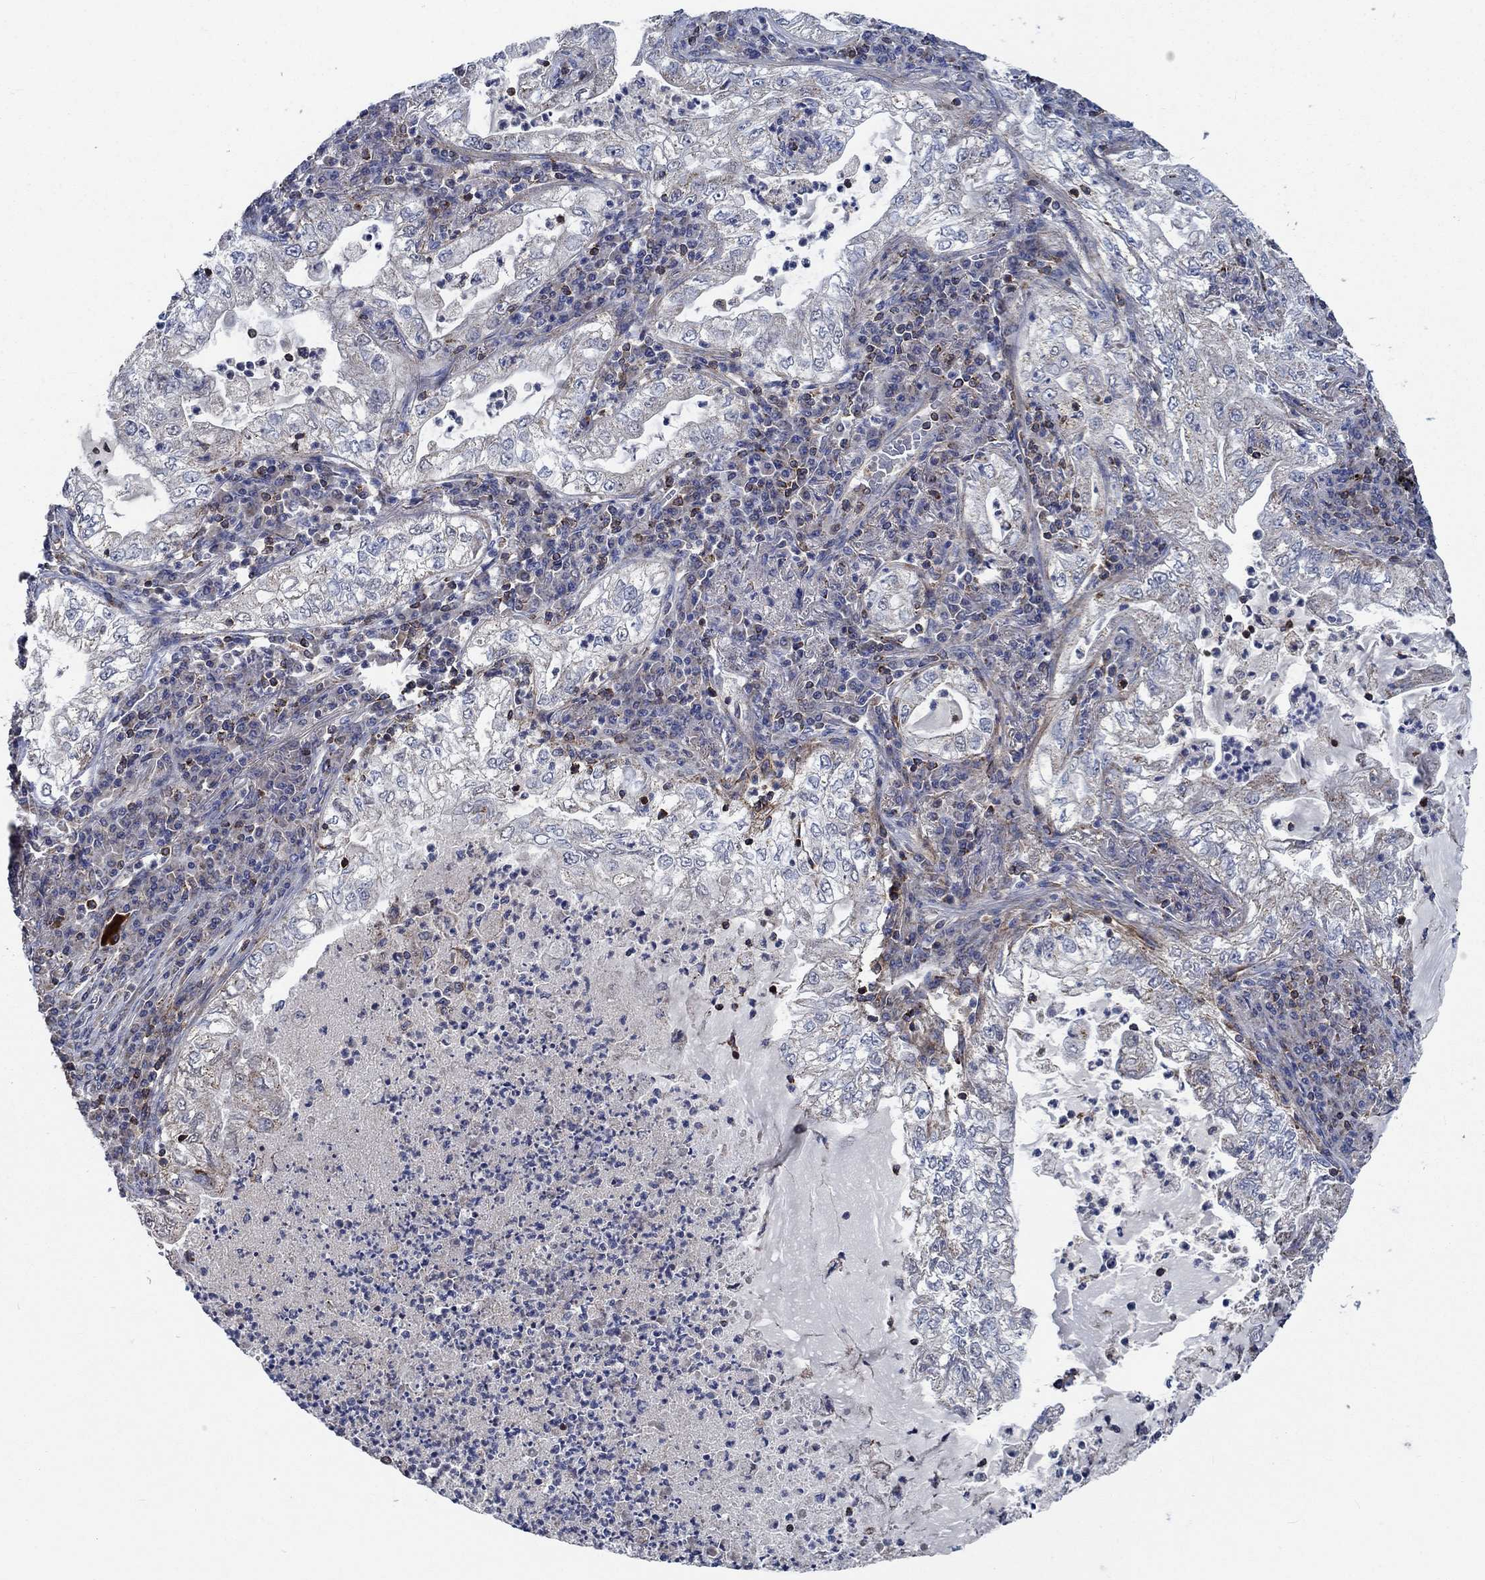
{"staining": {"intensity": "weak", "quantity": "25%-75%", "location": "cytoplasmic/membranous"}, "tissue": "lung cancer", "cell_type": "Tumor cells", "image_type": "cancer", "snomed": [{"axis": "morphology", "description": "Adenocarcinoma, NOS"}, {"axis": "topography", "description": "Lung"}], "caption": "Protein staining exhibits weak cytoplasmic/membranous positivity in approximately 25%-75% of tumor cells in lung cancer (adenocarcinoma).", "gene": "STXBP6", "patient": {"sex": "female", "age": 73}}